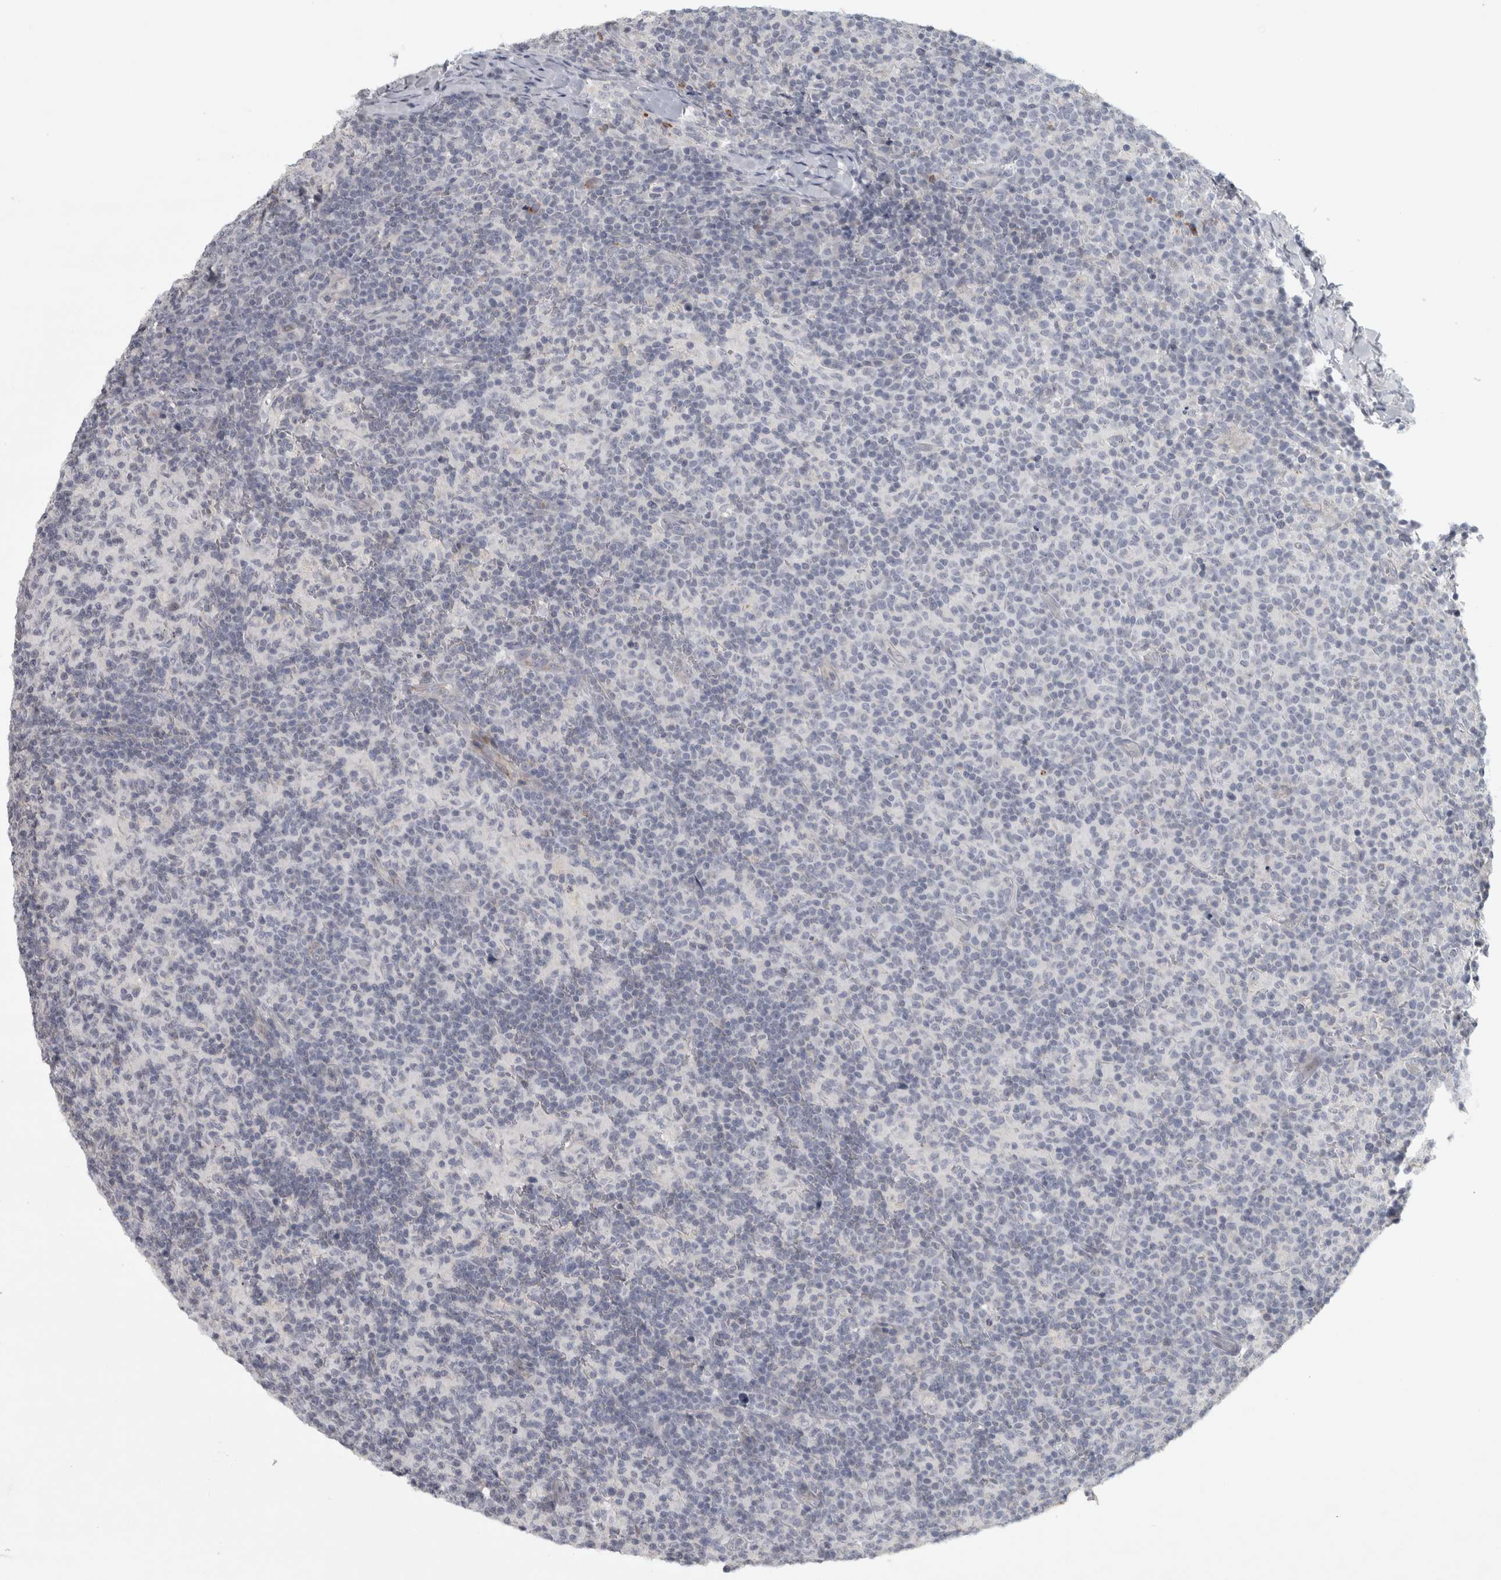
{"staining": {"intensity": "negative", "quantity": "none", "location": "none"}, "tissue": "lymph node", "cell_type": "Germinal center cells", "image_type": "normal", "snomed": [{"axis": "morphology", "description": "Normal tissue, NOS"}, {"axis": "morphology", "description": "Inflammation, NOS"}, {"axis": "topography", "description": "Lymph node"}], "caption": "Histopathology image shows no significant protein expression in germinal center cells of benign lymph node. (IHC, brightfield microscopy, high magnification).", "gene": "PTPRN2", "patient": {"sex": "male", "age": 55}}